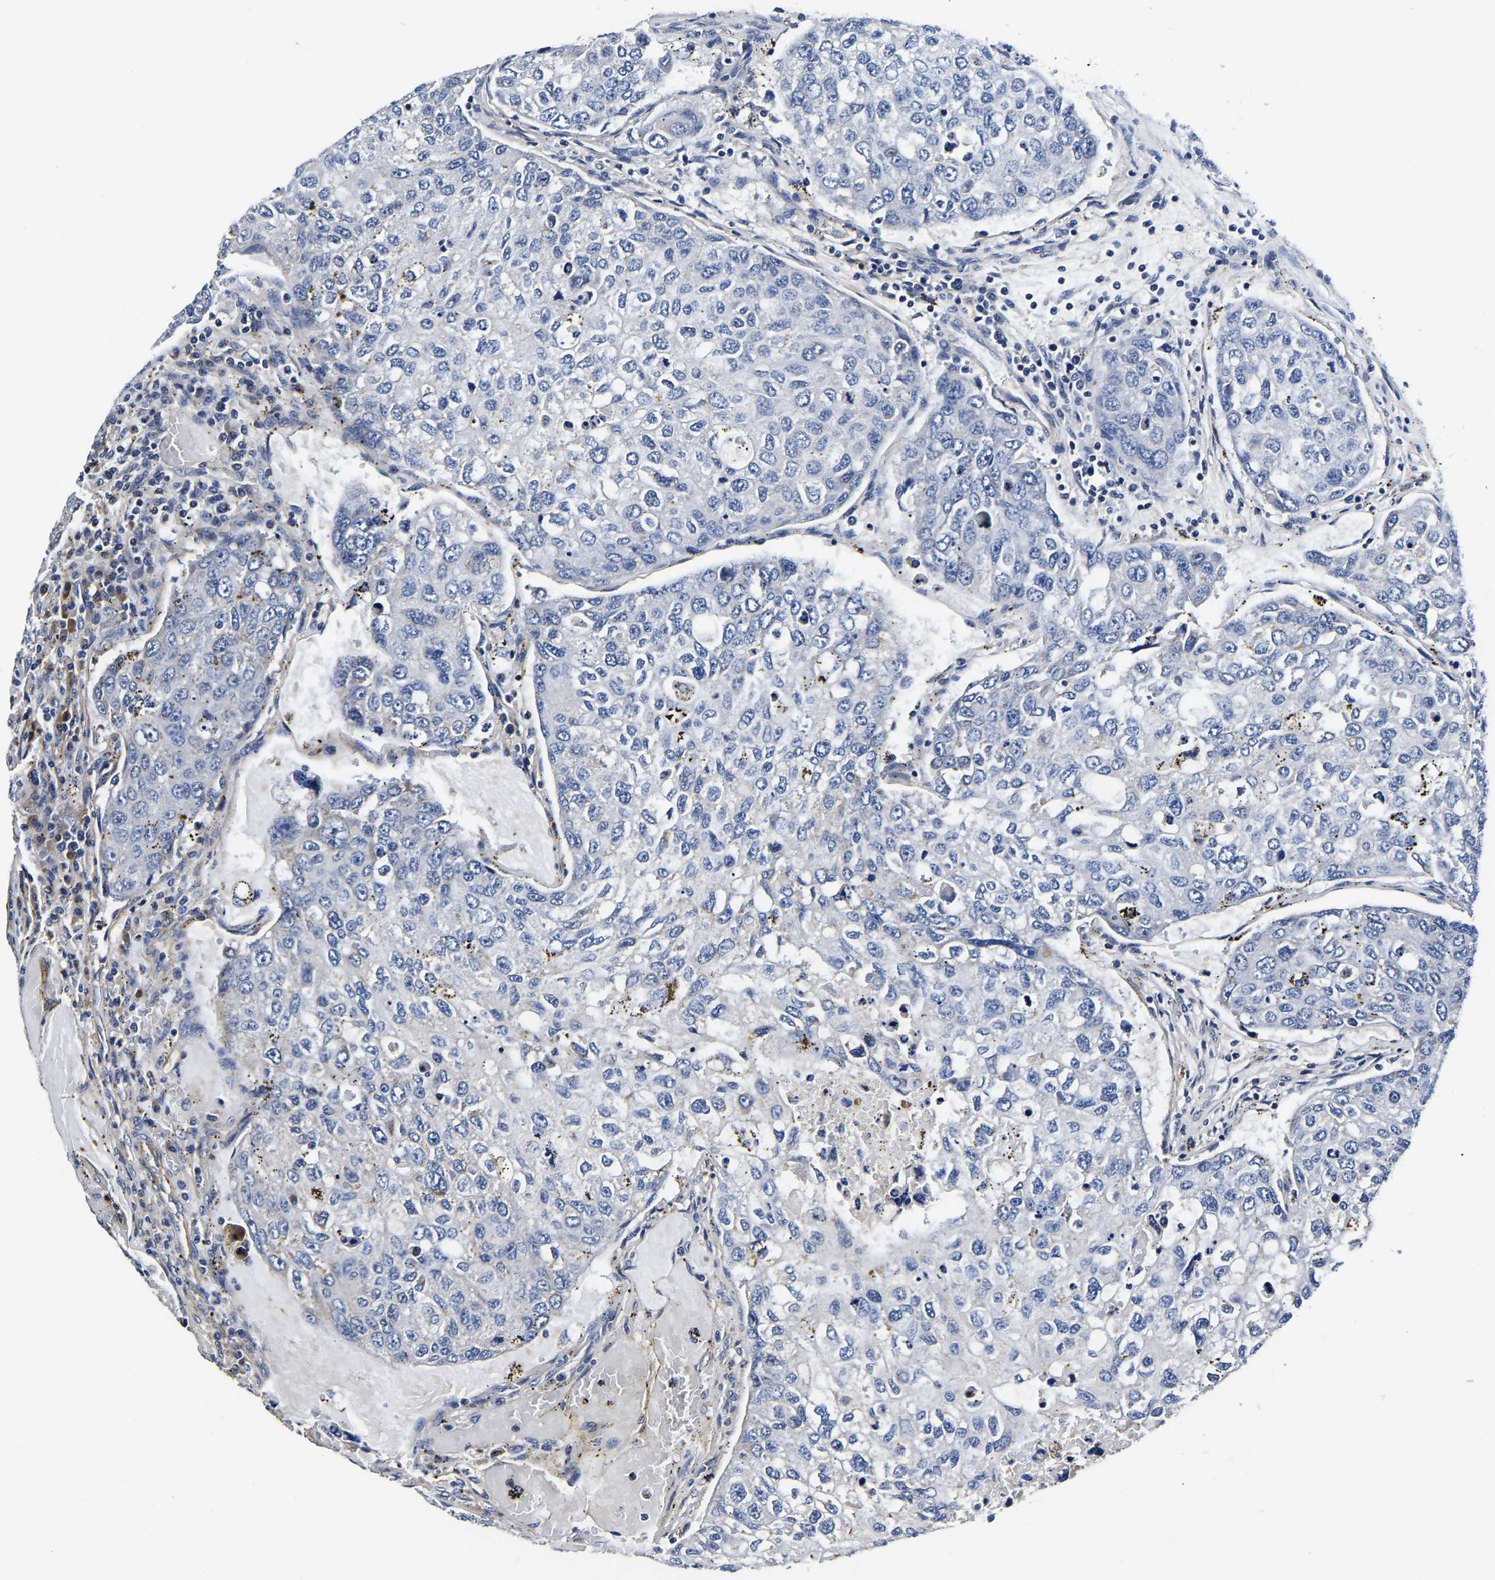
{"staining": {"intensity": "negative", "quantity": "none", "location": "none"}, "tissue": "urothelial cancer", "cell_type": "Tumor cells", "image_type": "cancer", "snomed": [{"axis": "morphology", "description": "Urothelial carcinoma, High grade"}, {"axis": "topography", "description": "Lymph node"}, {"axis": "topography", "description": "Urinary bladder"}], "caption": "There is no significant staining in tumor cells of urothelial cancer. (DAB (3,3'-diaminobenzidine) IHC, high magnification).", "gene": "KCTD17", "patient": {"sex": "male", "age": 51}}